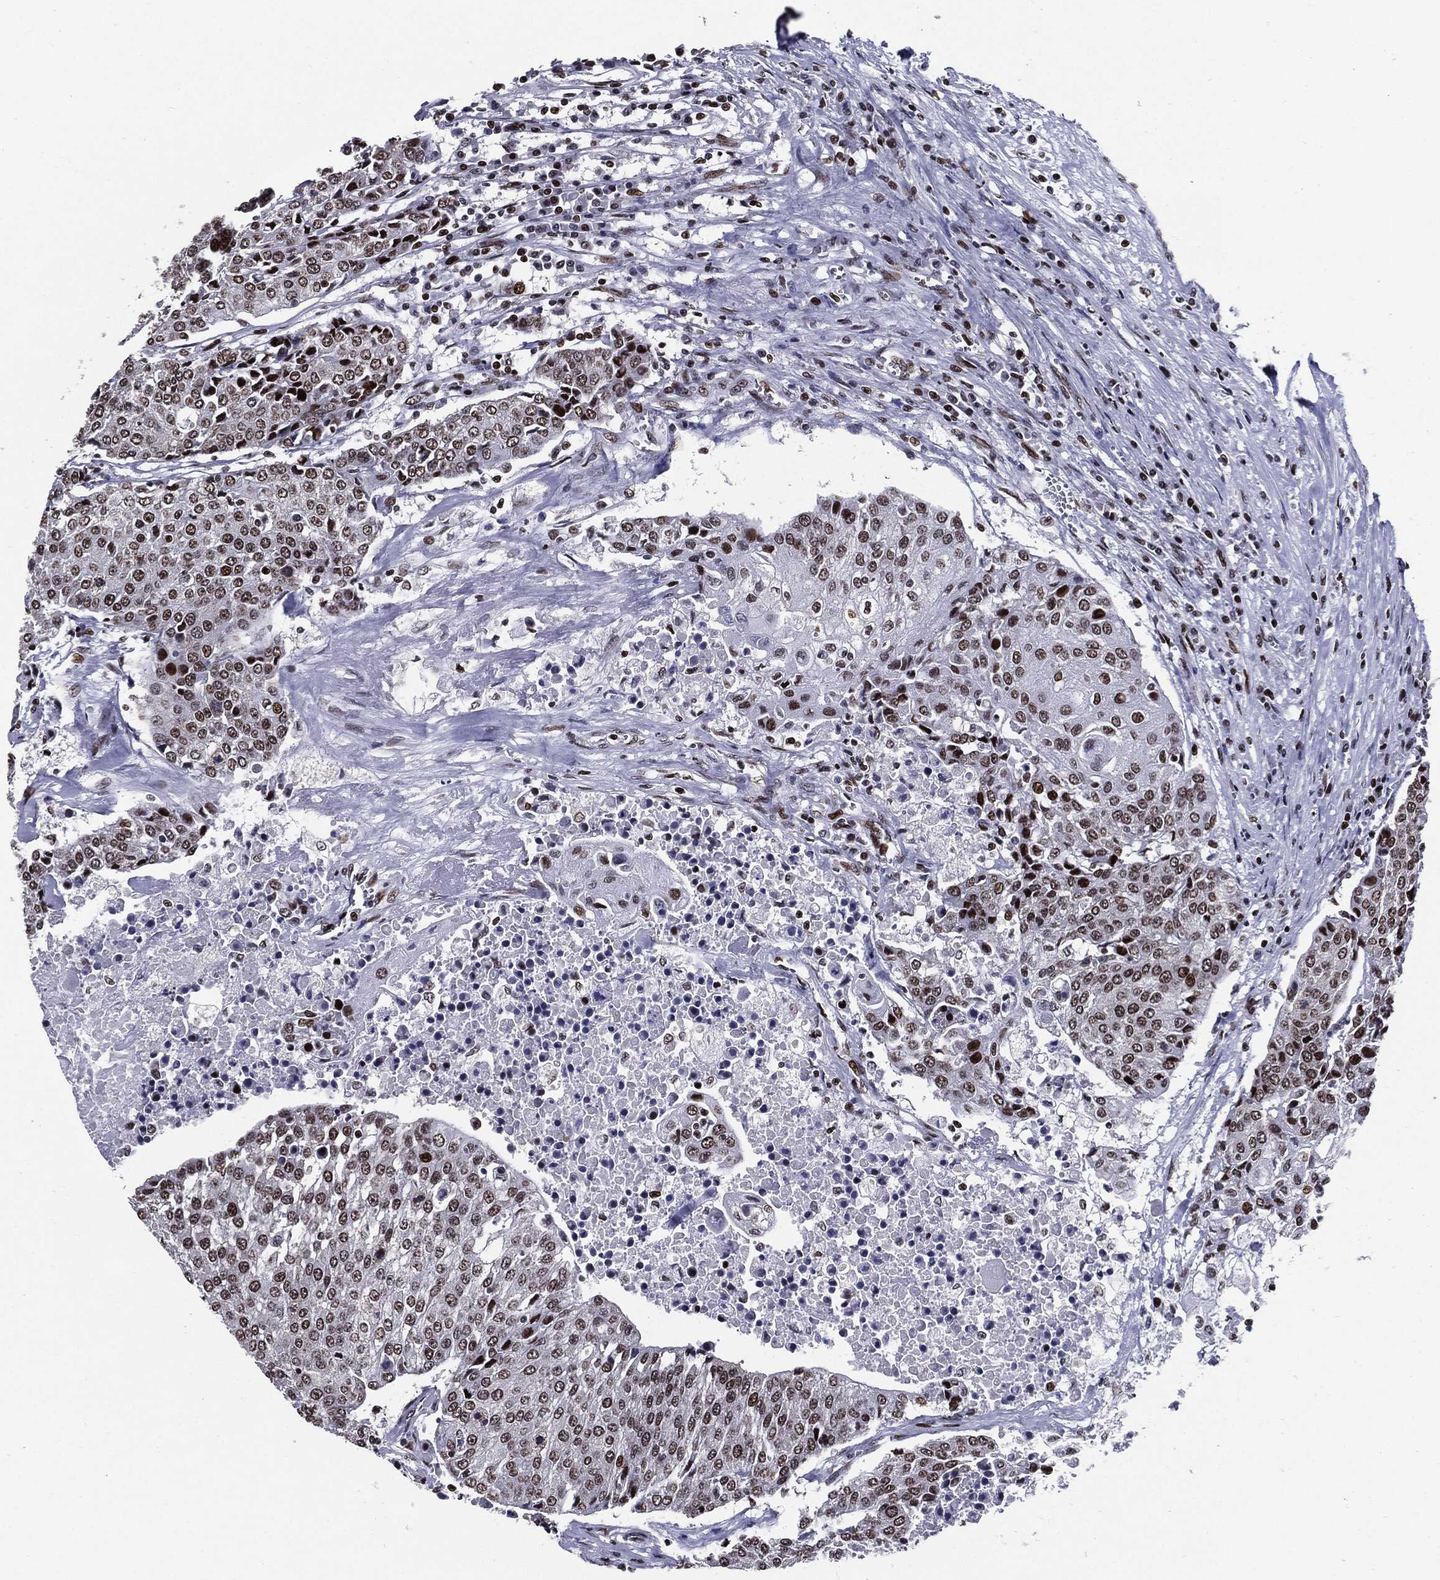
{"staining": {"intensity": "moderate", "quantity": "25%-75%", "location": "nuclear"}, "tissue": "urothelial cancer", "cell_type": "Tumor cells", "image_type": "cancer", "snomed": [{"axis": "morphology", "description": "Urothelial carcinoma, High grade"}, {"axis": "topography", "description": "Urinary bladder"}], "caption": "Urothelial carcinoma (high-grade) stained with a brown dye shows moderate nuclear positive staining in approximately 25%-75% of tumor cells.", "gene": "ZFP91", "patient": {"sex": "female", "age": 85}}